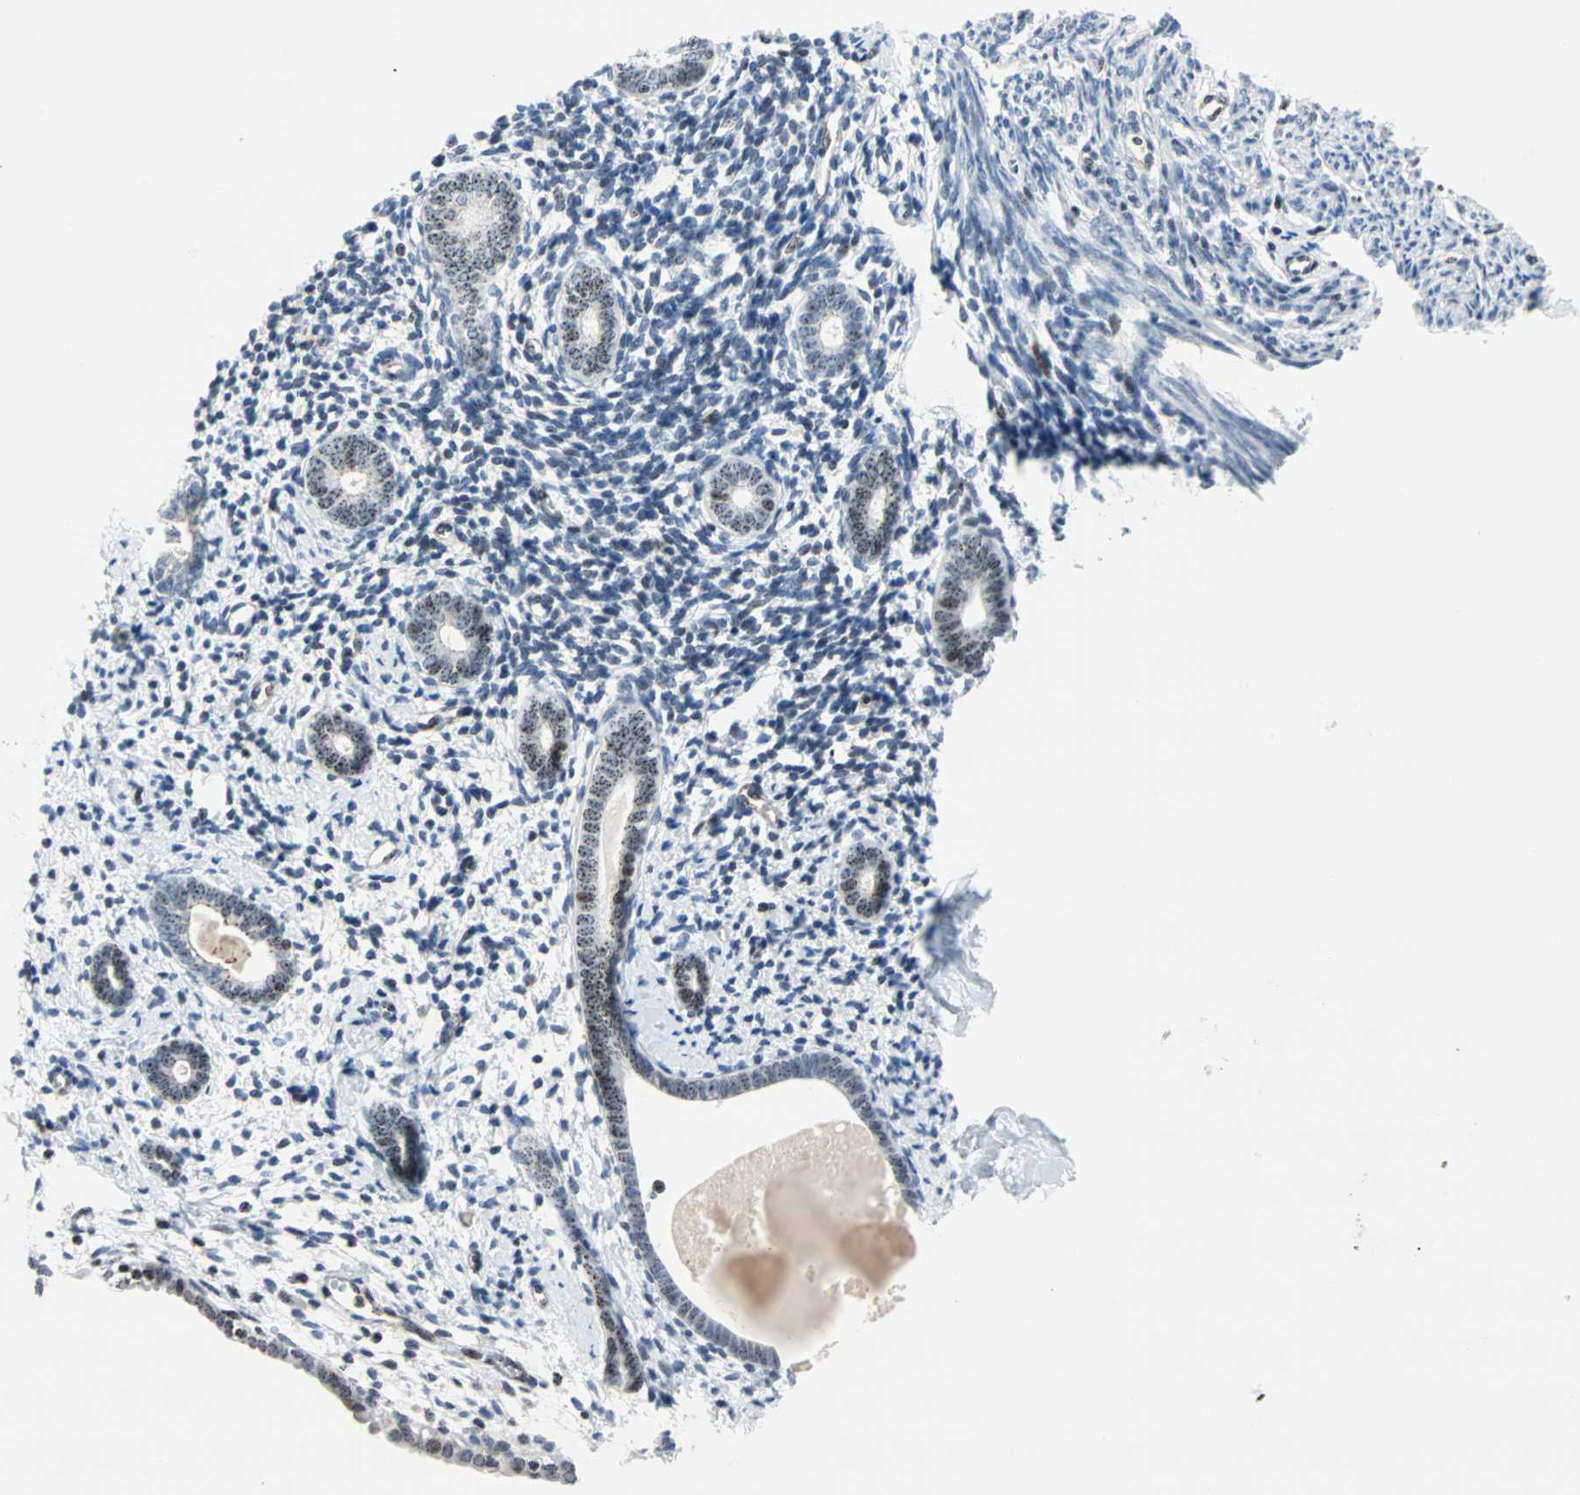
{"staining": {"intensity": "weak", "quantity": "<25%", "location": "nuclear"}, "tissue": "endometrium", "cell_type": "Cells in endometrial stroma", "image_type": "normal", "snomed": [{"axis": "morphology", "description": "Normal tissue, NOS"}, {"axis": "topography", "description": "Endometrium"}], "caption": "Immunohistochemistry (IHC) histopathology image of benign endometrium: human endometrium stained with DAB (3,3'-diaminobenzidine) exhibits no significant protein staining in cells in endometrial stroma.", "gene": "CENPA", "patient": {"sex": "female", "age": 71}}